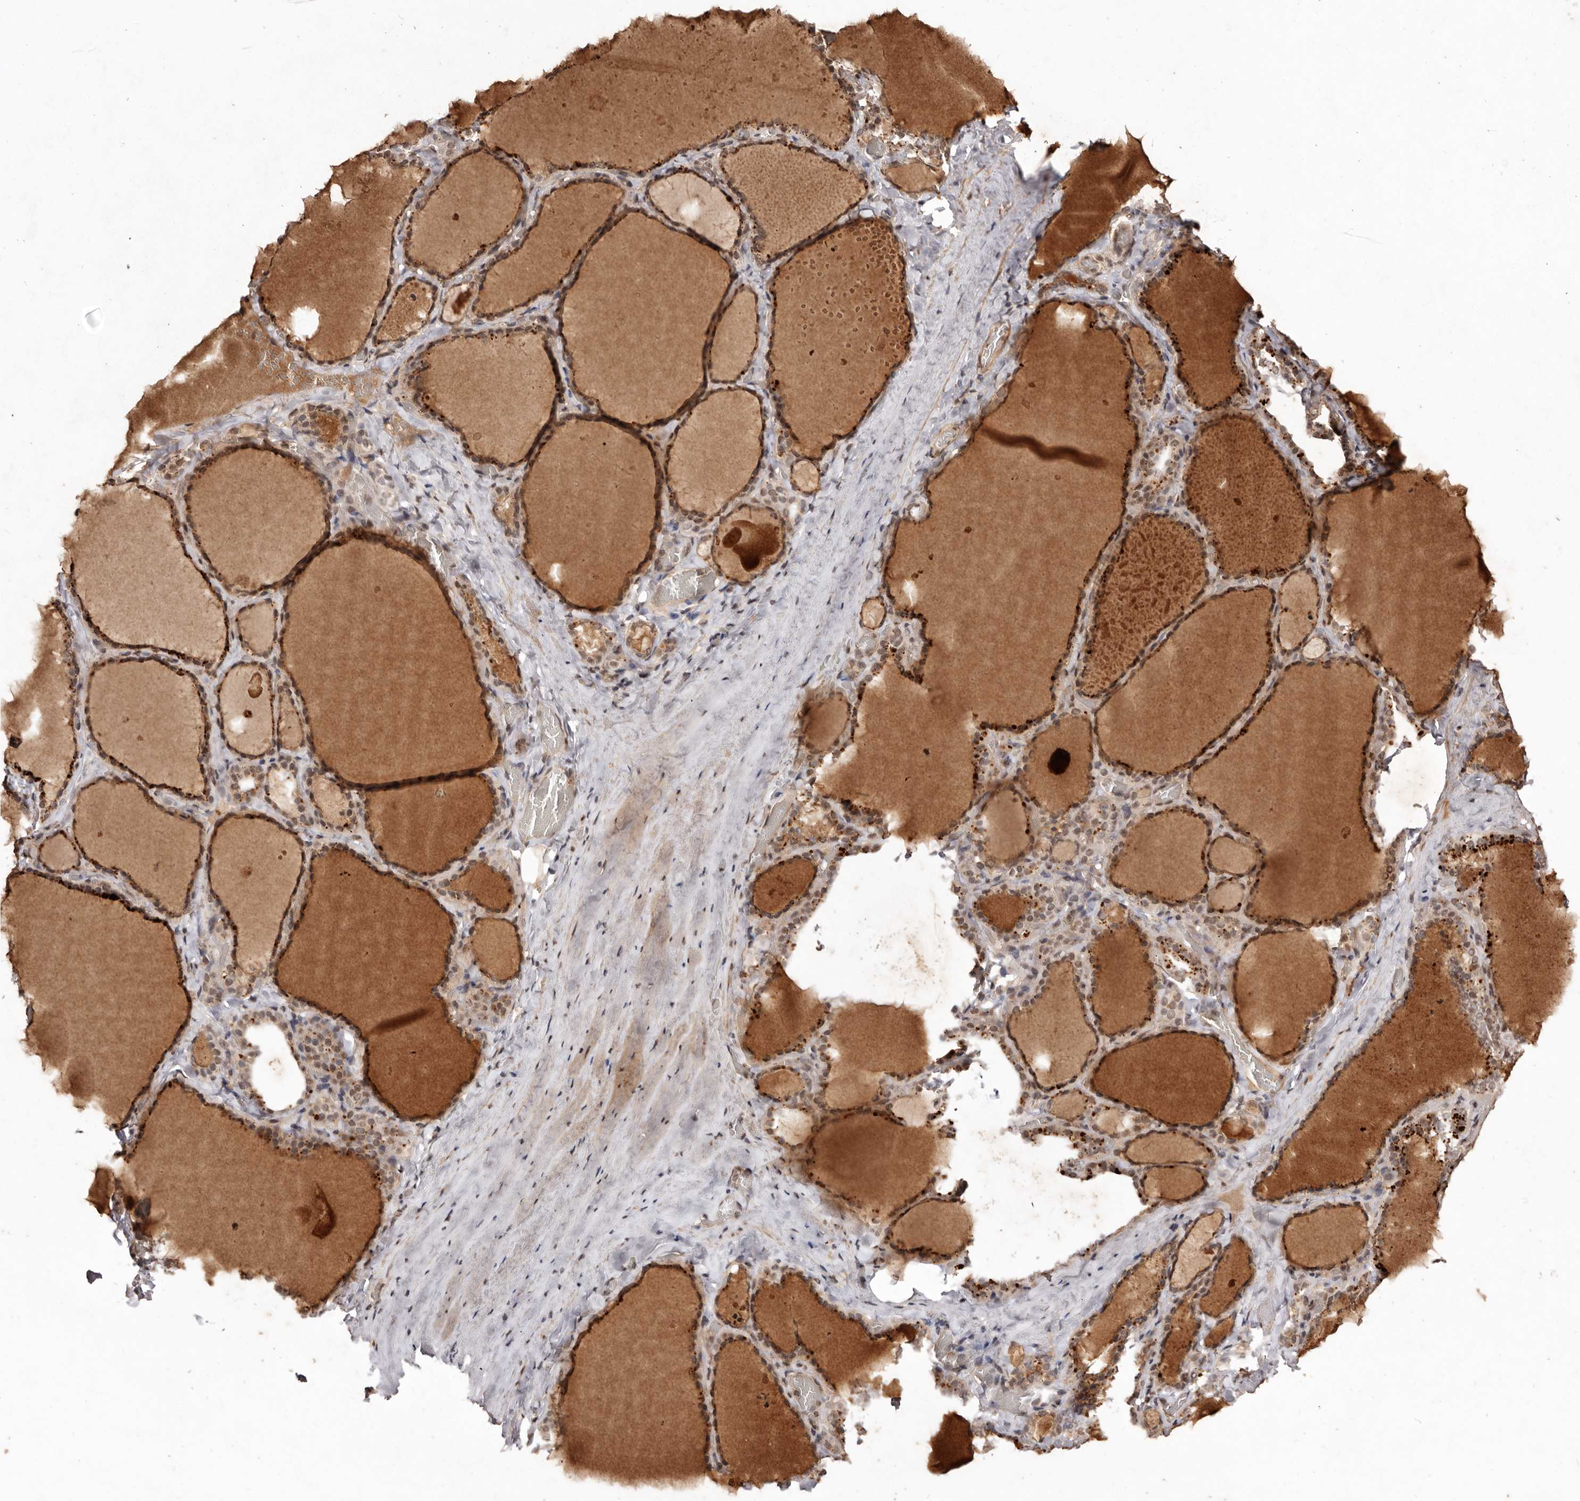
{"staining": {"intensity": "moderate", "quantity": ">75%", "location": "cytoplasmic/membranous"}, "tissue": "thyroid gland", "cell_type": "Glandular cells", "image_type": "normal", "snomed": [{"axis": "morphology", "description": "Normal tissue, NOS"}, {"axis": "topography", "description": "Thyroid gland"}], "caption": "Moderate cytoplasmic/membranous staining is present in about >75% of glandular cells in normal thyroid gland.", "gene": "NOTCH1", "patient": {"sex": "female", "age": 22}}